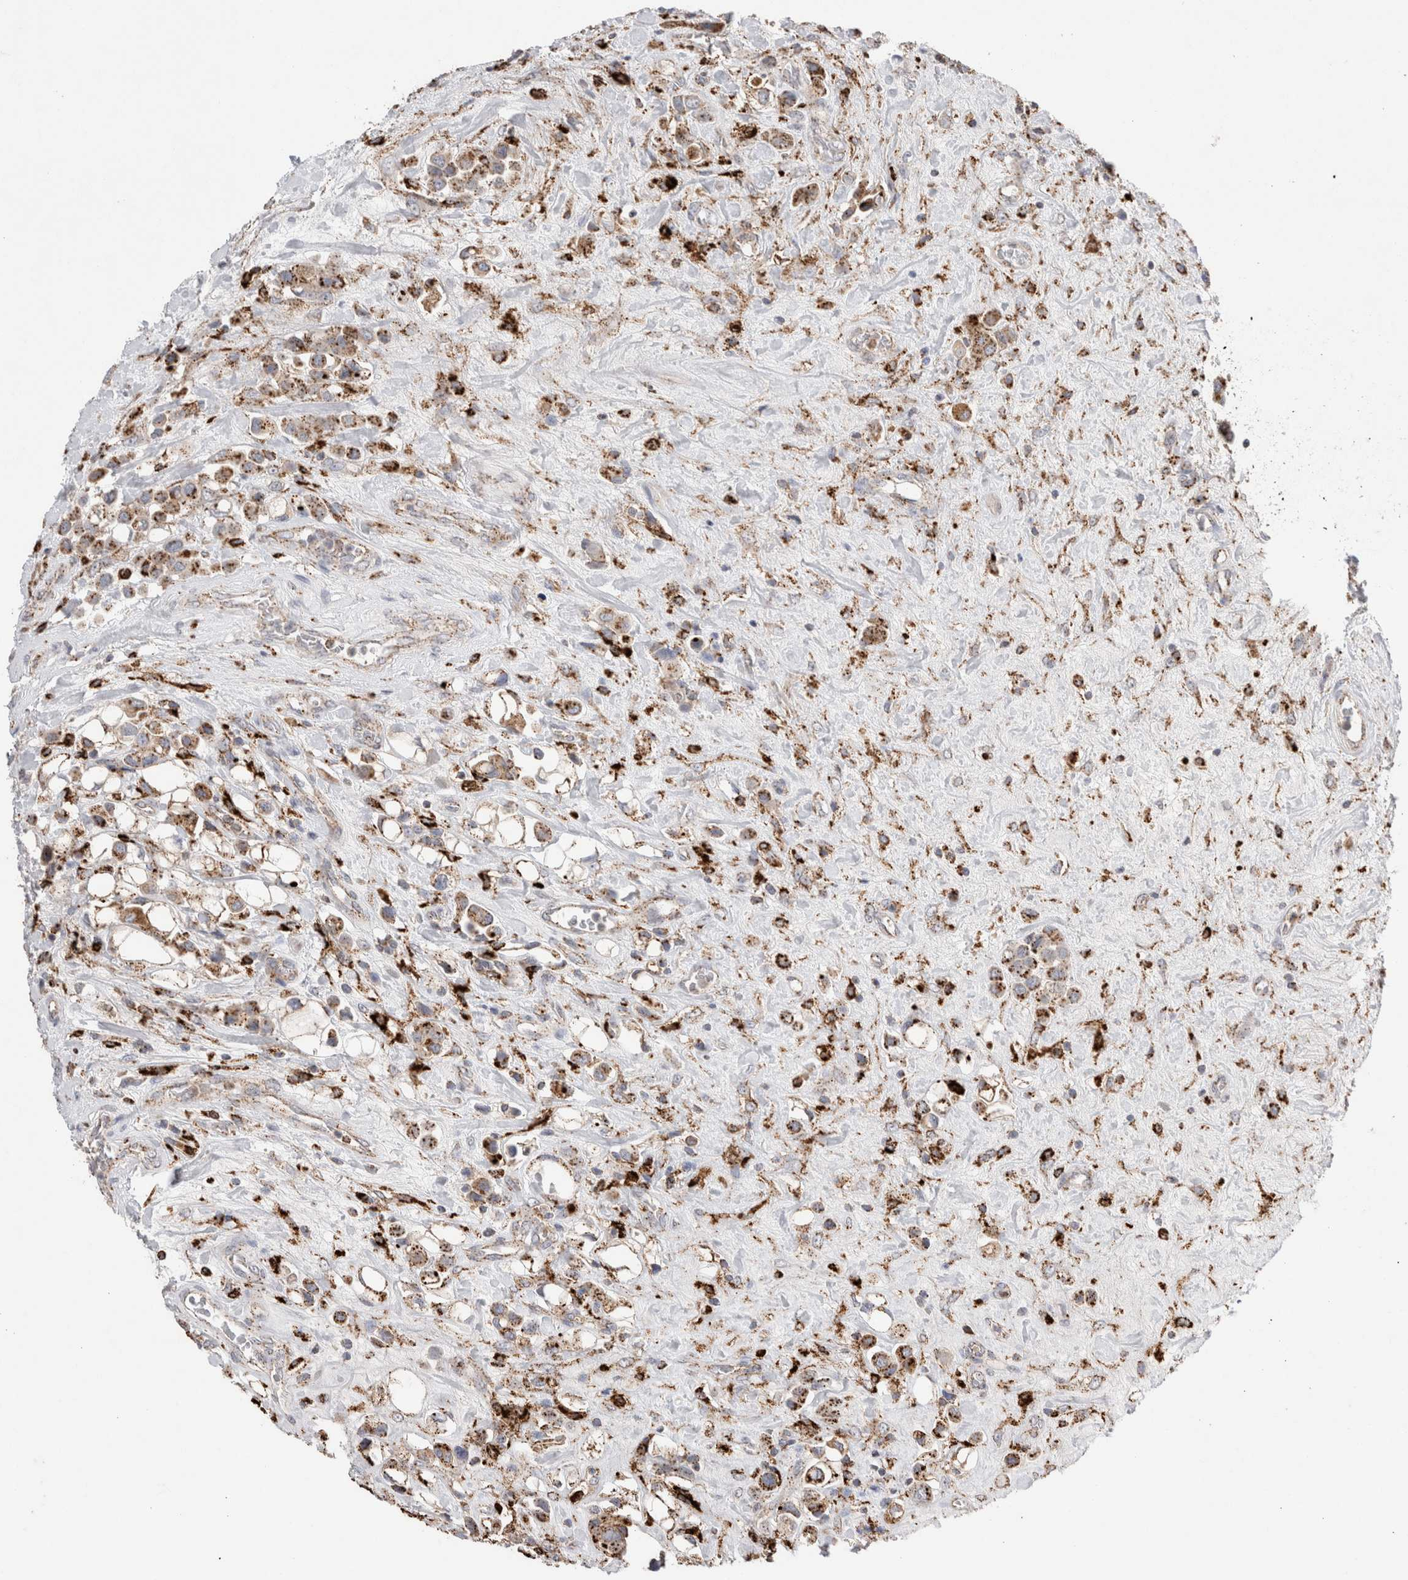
{"staining": {"intensity": "moderate", "quantity": ">75%", "location": "cytoplasmic/membranous"}, "tissue": "urothelial cancer", "cell_type": "Tumor cells", "image_type": "cancer", "snomed": [{"axis": "morphology", "description": "Urothelial carcinoma, High grade"}, {"axis": "topography", "description": "Urinary bladder"}], "caption": "Immunohistochemistry micrograph of neoplastic tissue: urothelial cancer stained using immunohistochemistry (IHC) shows medium levels of moderate protein expression localized specifically in the cytoplasmic/membranous of tumor cells, appearing as a cytoplasmic/membranous brown color.", "gene": "CTSA", "patient": {"sex": "male", "age": 50}}